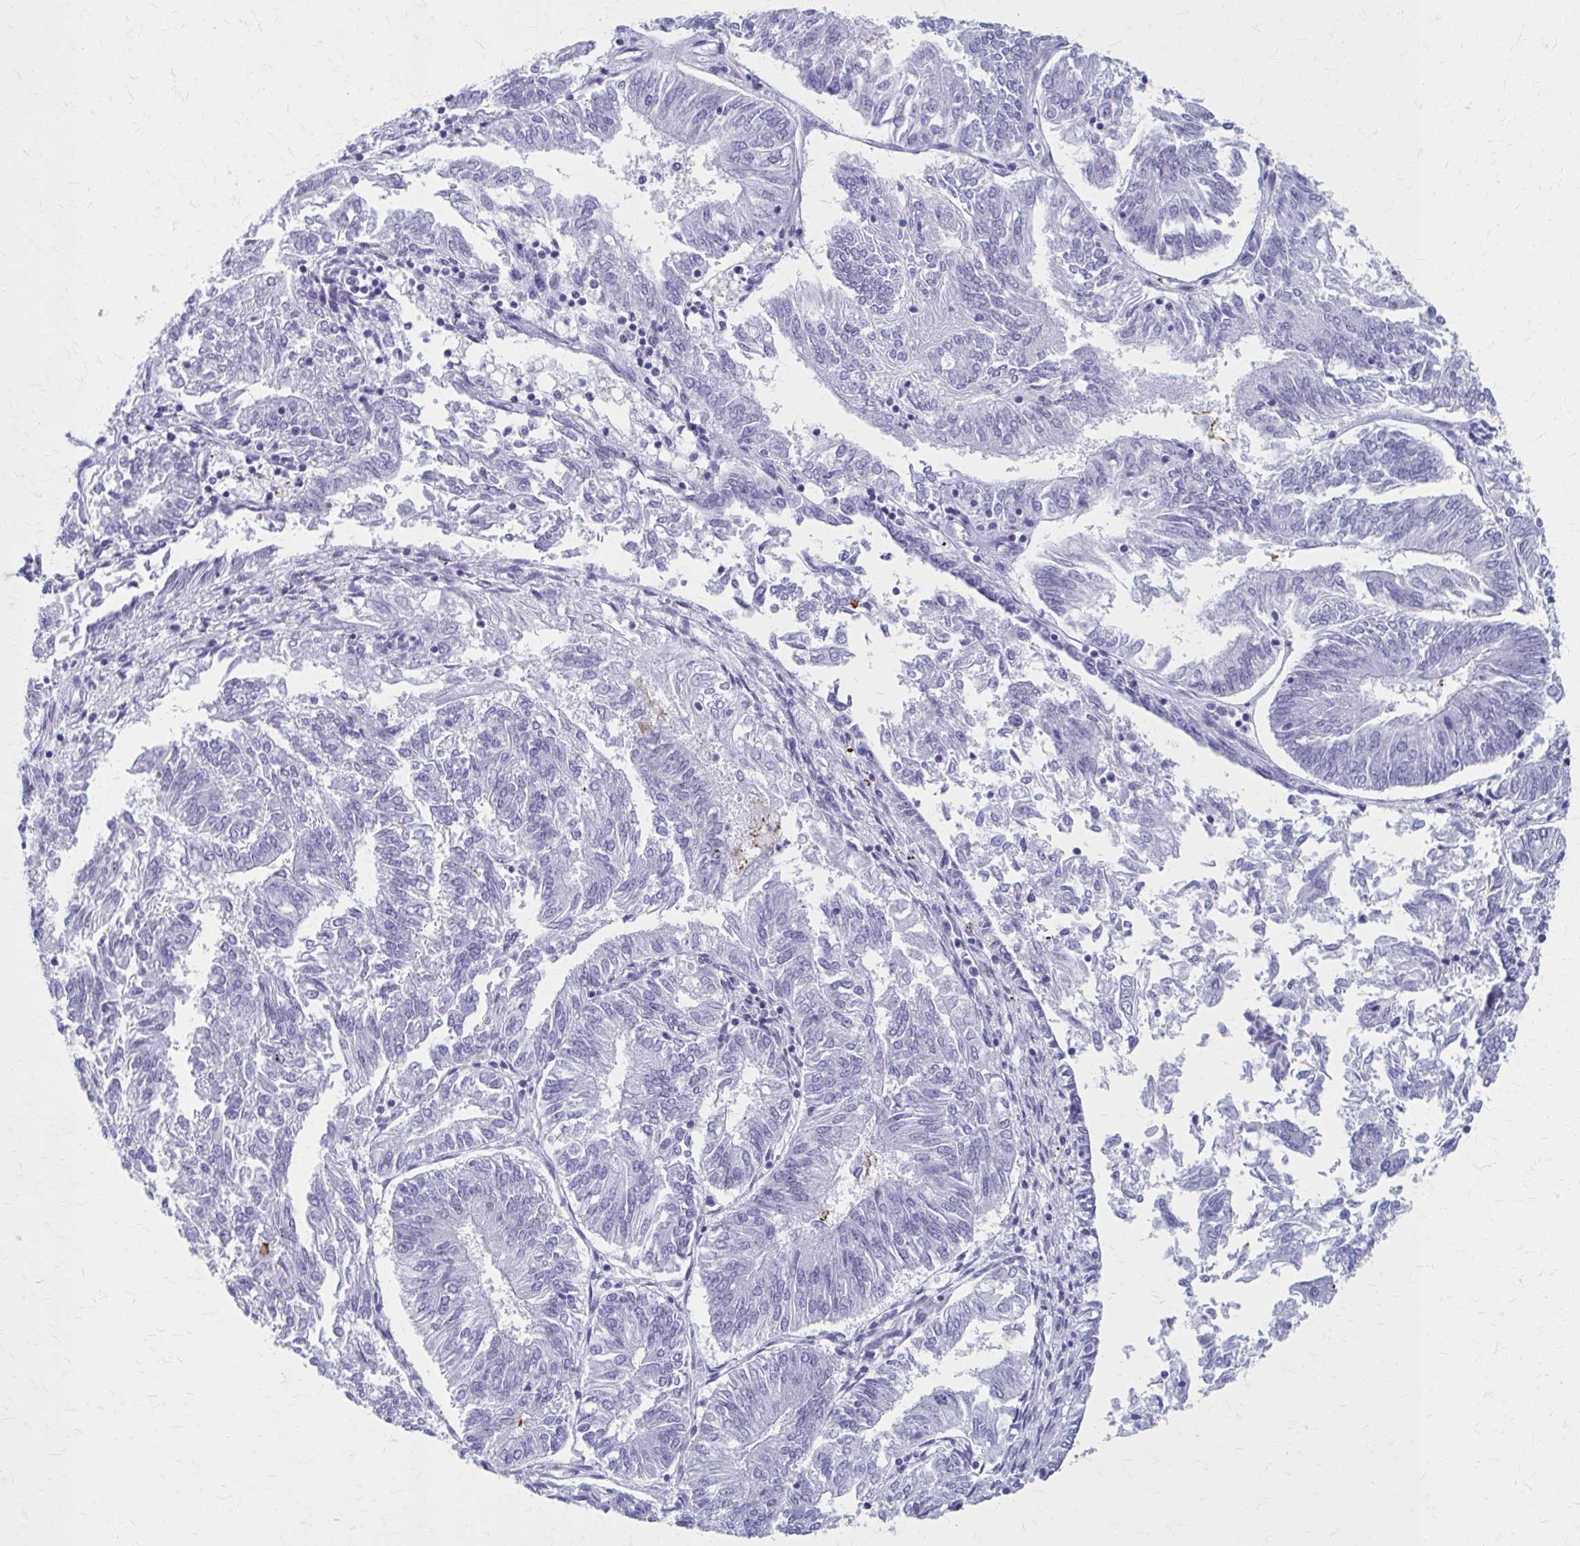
{"staining": {"intensity": "negative", "quantity": "none", "location": "none"}, "tissue": "endometrial cancer", "cell_type": "Tumor cells", "image_type": "cancer", "snomed": [{"axis": "morphology", "description": "Adenocarcinoma, NOS"}, {"axis": "topography", "description": "Endometrium"}], "caption": "High magnification brightfield microscopy of endometrial adenocarcinoma stained with DAB (brown) and counterstained with hematoxylin (blue): tumor cells show no significant expression.", "gene": "CELF5", "patient": {"sex": "female", "age": 58}}